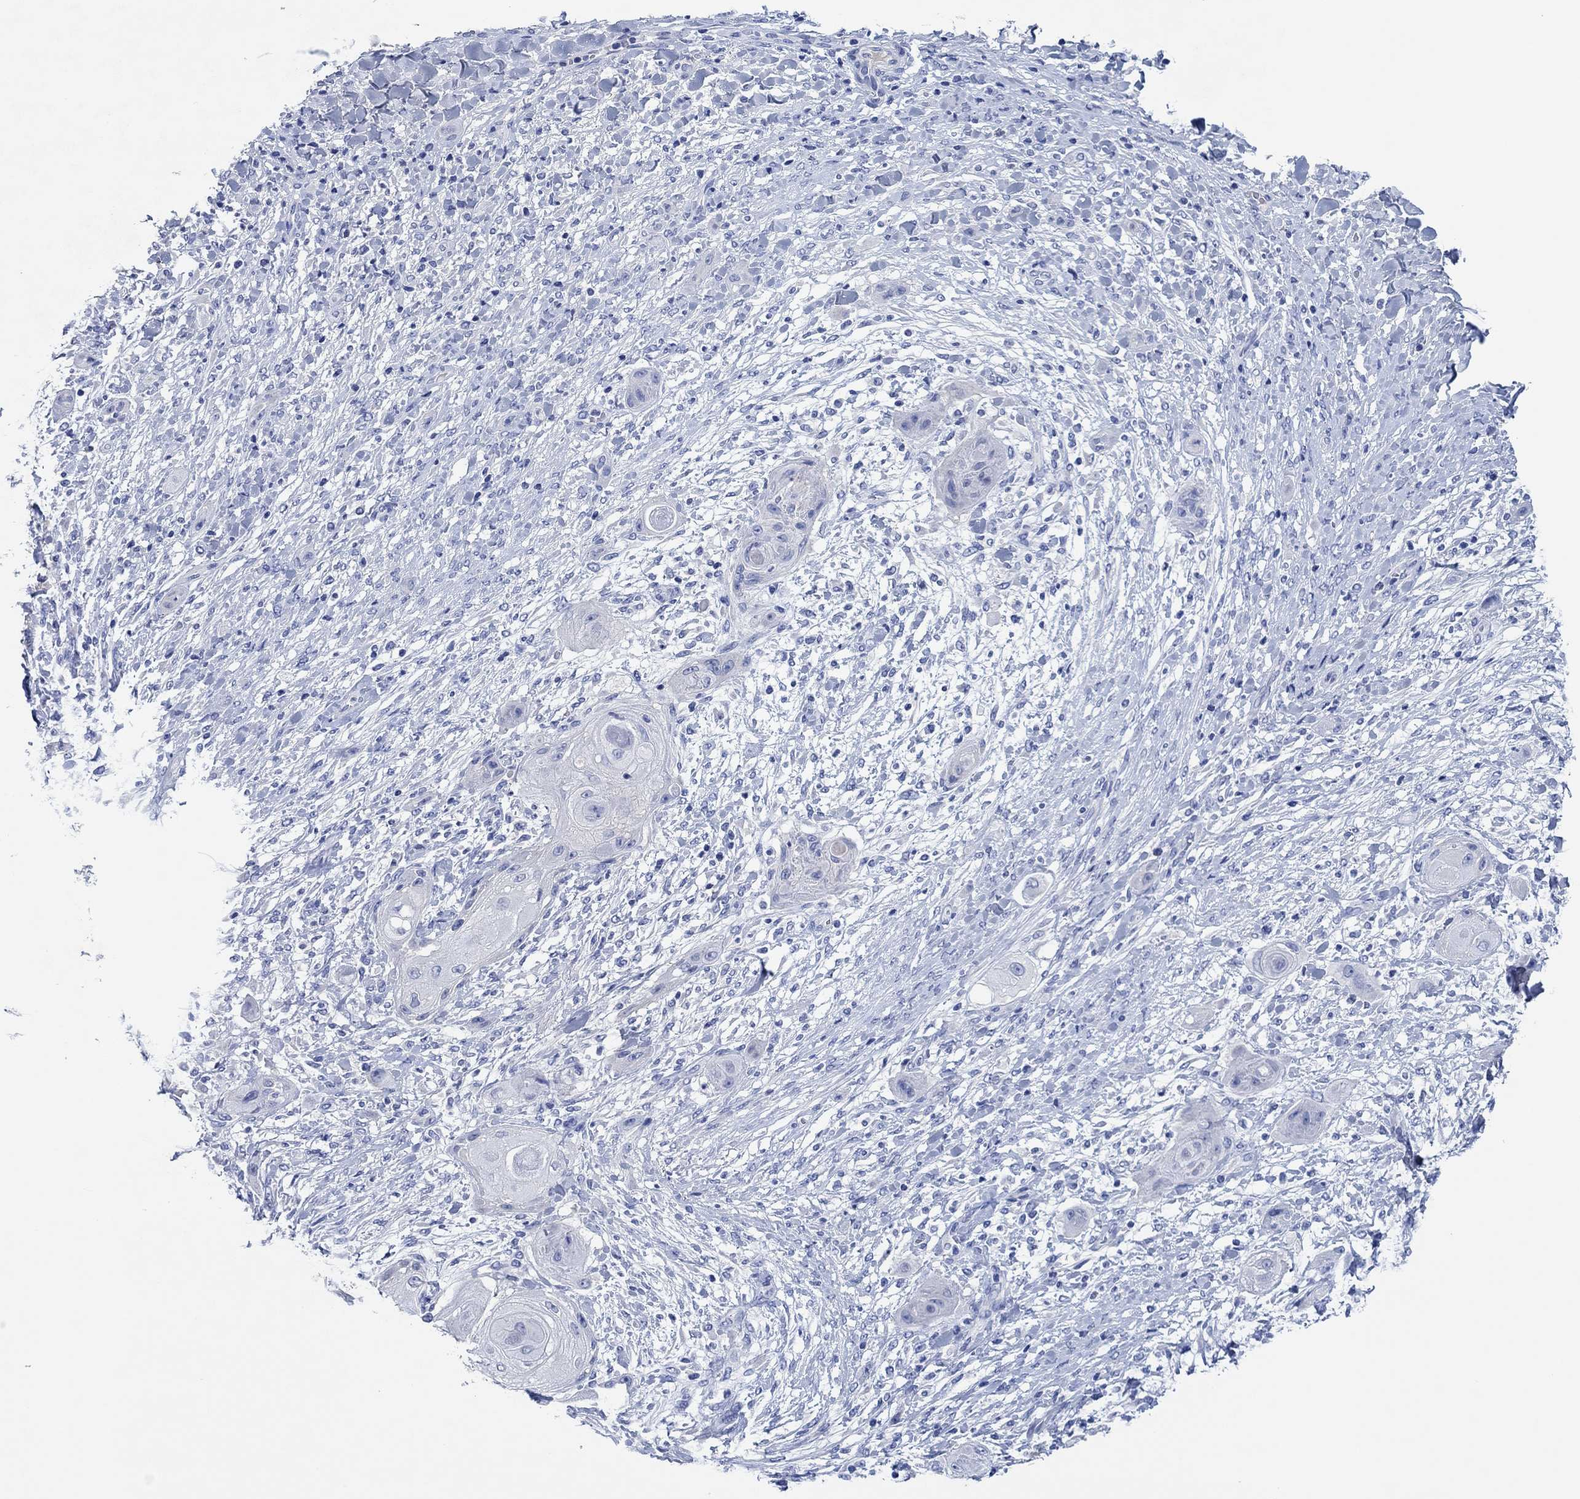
{"staining": {"intensity": "negative", "quantity": "none", "location": "none"}, "tissue": "skin cancer", "cell_type": "Tumor cells", "image_type": "cancer", "snomed": [{"axis": "morphology", "description": "Squamous cell carcinoma, NOS"}, {"axis": "topography", "description": "Skin"}], "caption": "Skin squamous cell carcinoma was stained to show a protein in brown. There is no significant positivity in tumor cells.", "gene": "CPNE6", "patient": {"sex": "male", "age": 62}}